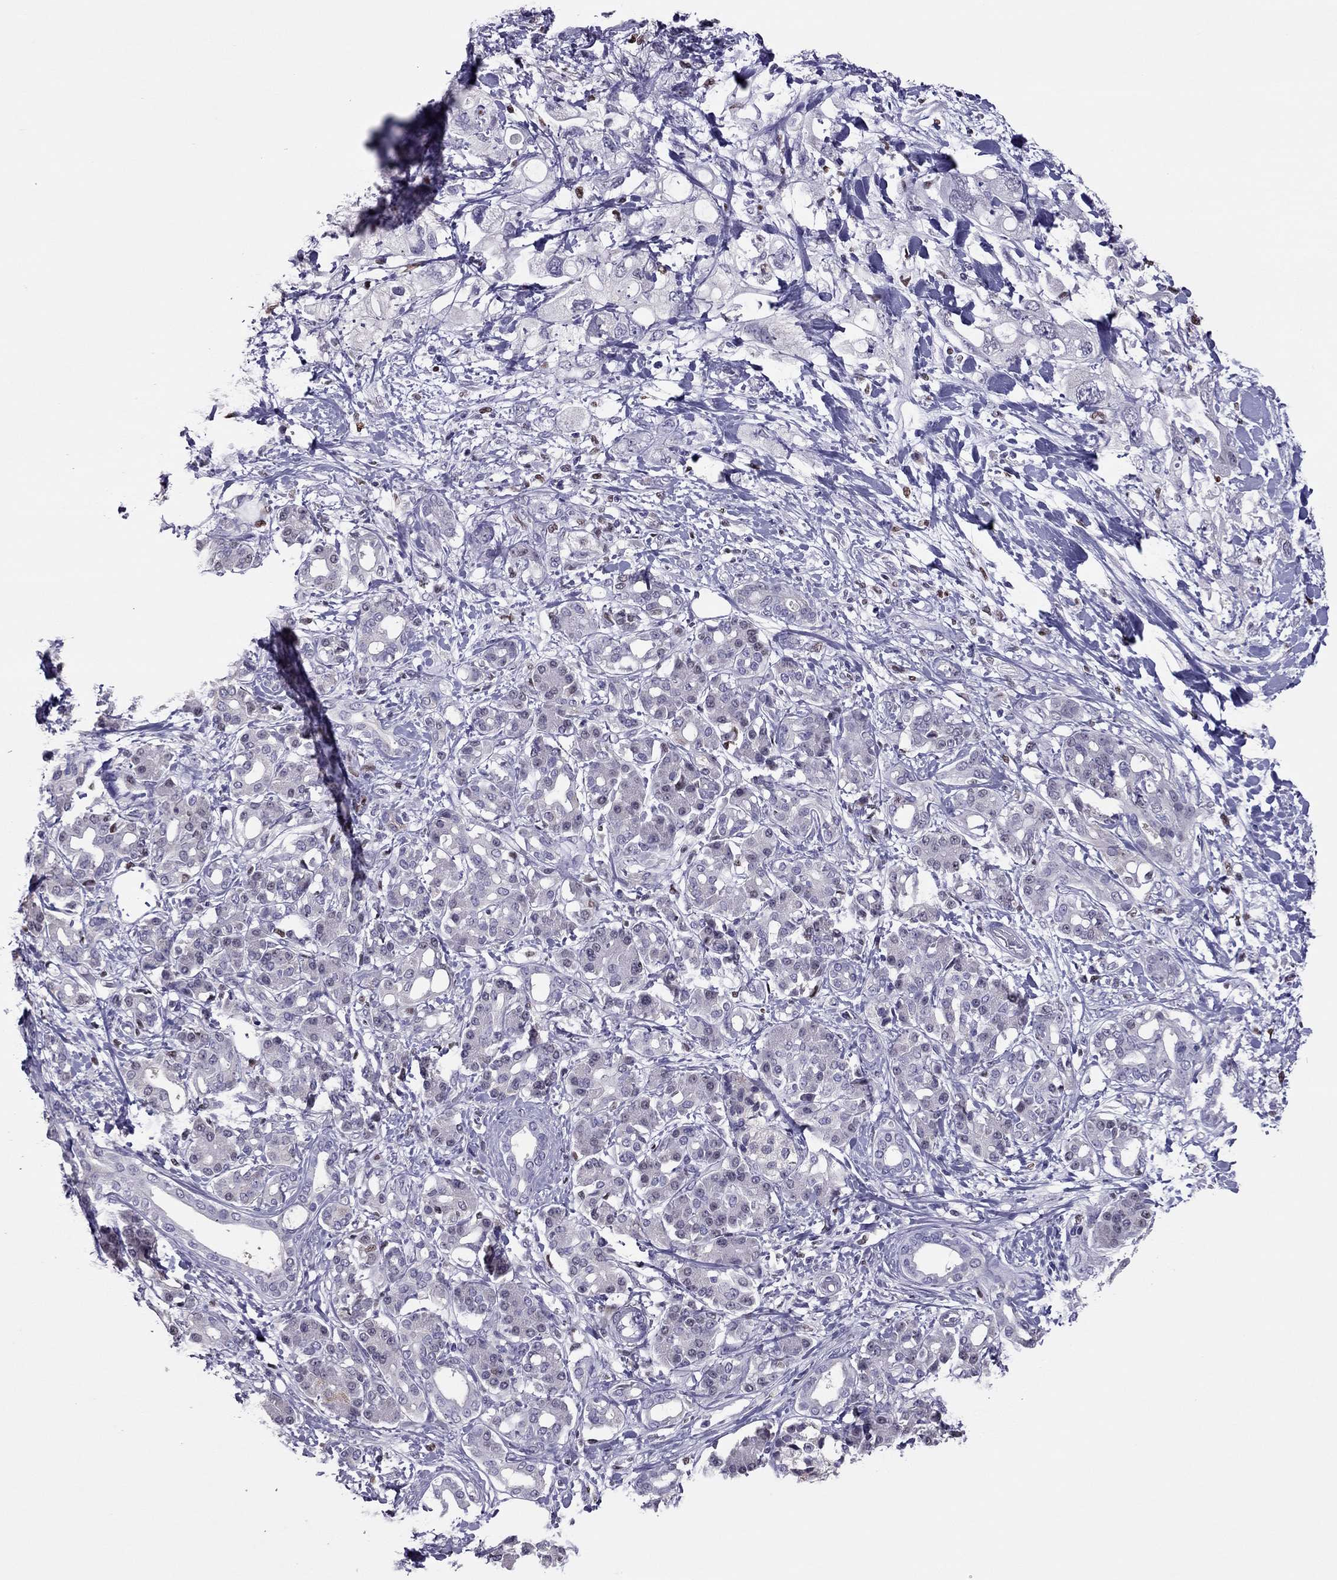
{"staining": {"intensity": "negative", "quantity": "none", "location": "none"}, "tissue": "pancreatic cancer", "cell_type": "Tumor cells", "image_type": "cancer", "snomed": [{"axis": "morphology", "description": "Adenocarcinoma, NOS"}, {"axis": "topography", "description": "Pancreas"}], "caption": "Micrograph shows no significant protein positivity in tumor cells of pancreatic cancer. (DAB (3,3'-diaminobenzidine) IHC, high magnification).", "gene": "SPINT3", "patient": {"sex": "female", "age": 56}}